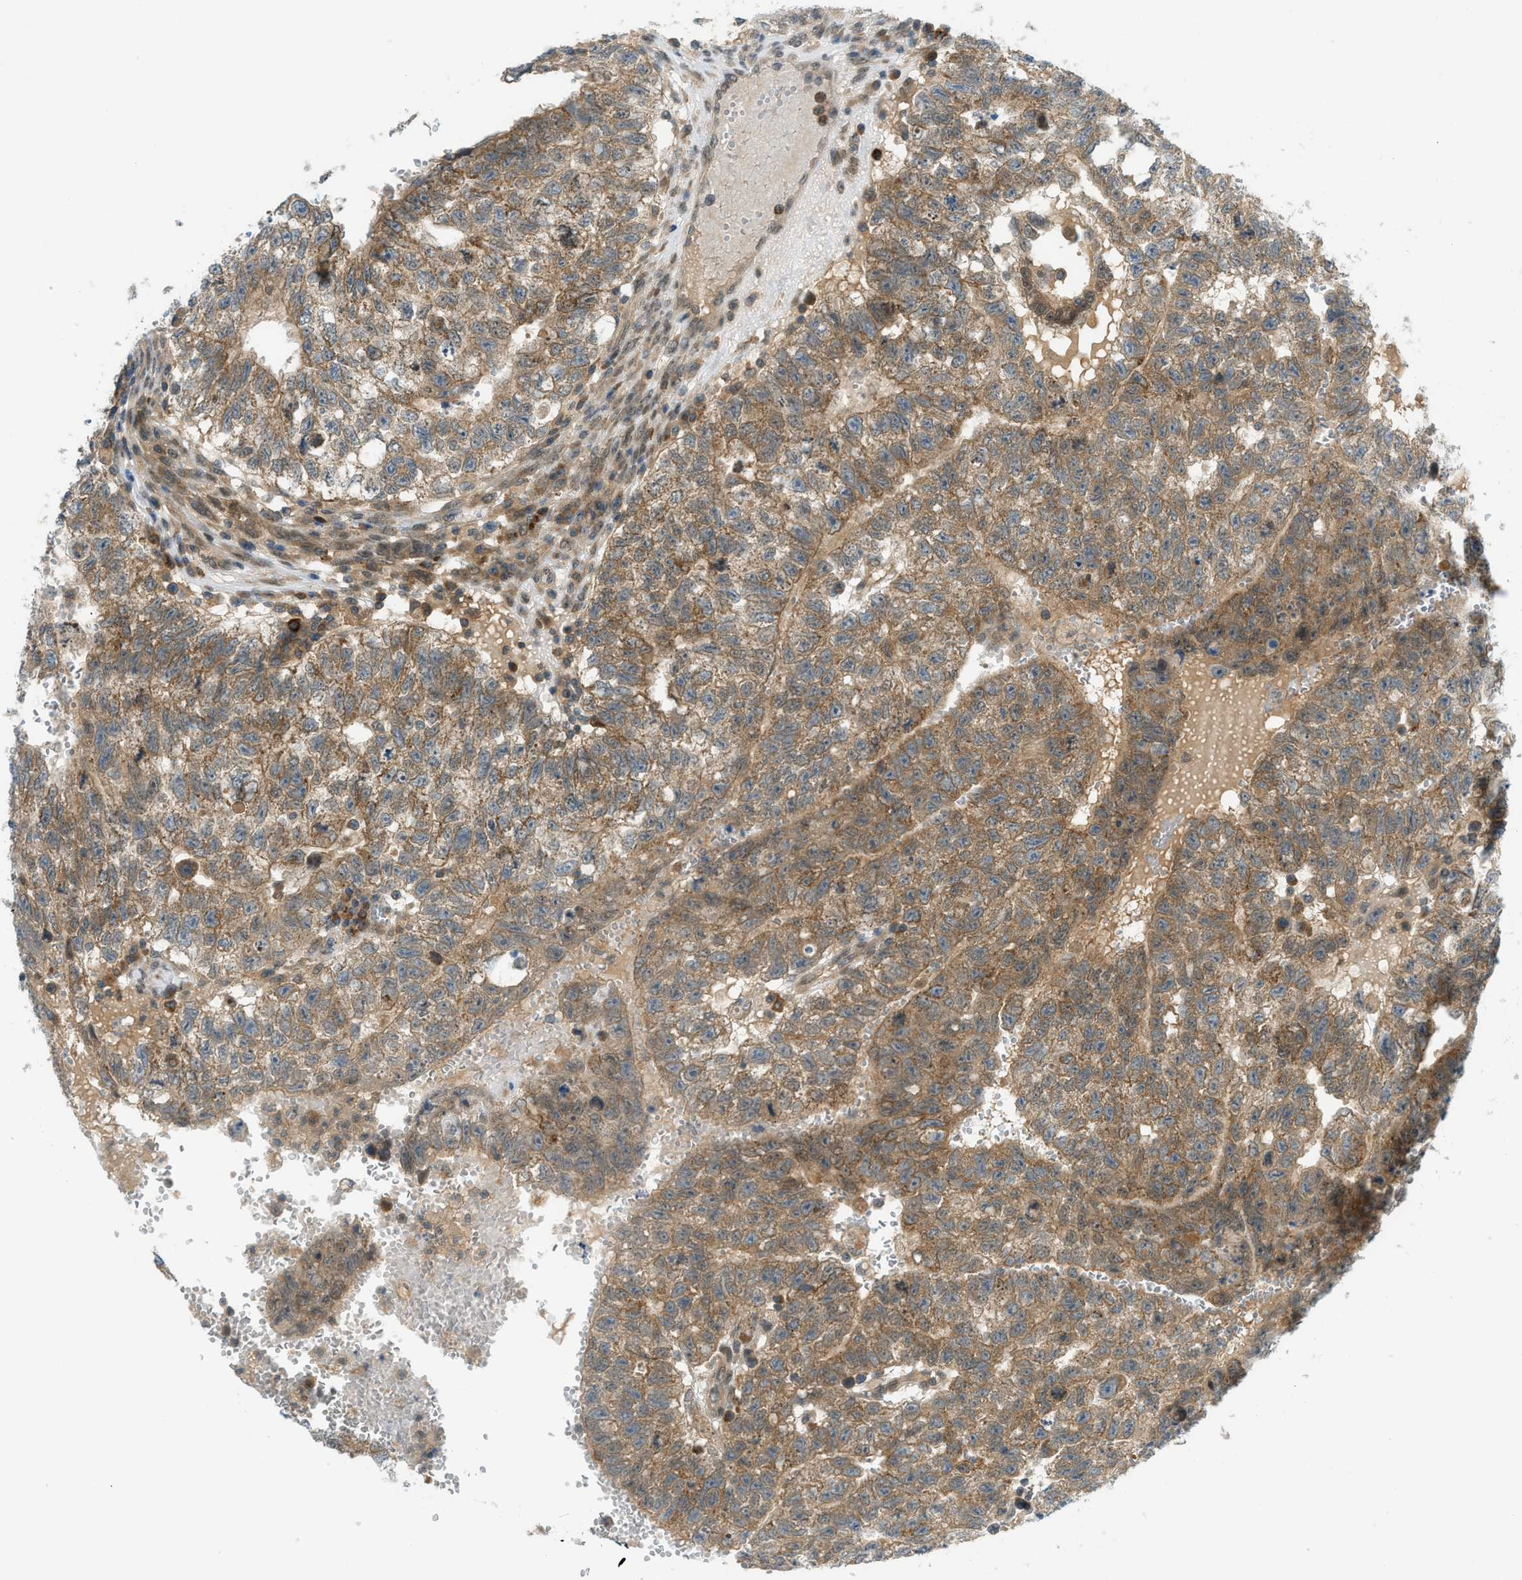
{"staining": {"intensity": "moderate", "quantity": ">75%", "location": "cytoplasmic/membranous"}, "tissue": "testis cancer", "cell_type": "Tumor cells", "image_type": "cancer", "snomed": [{"axis": "morphology", "description": "Seminoma, NOS"}, {"axis": "morphology", "description": "Carcinoma, Embryonal, NOS"}, {"axis": "topography", "description": "Testis"}], "caption": "DAB immunohistochemical staining of human embryonal carcinoma (testis) displays moderate cytoplasmic/membranous protein positivity in about >75% of tumor cells.", "gene": "DYRK1A", "patient": {"sex": "male", "age": 38}}